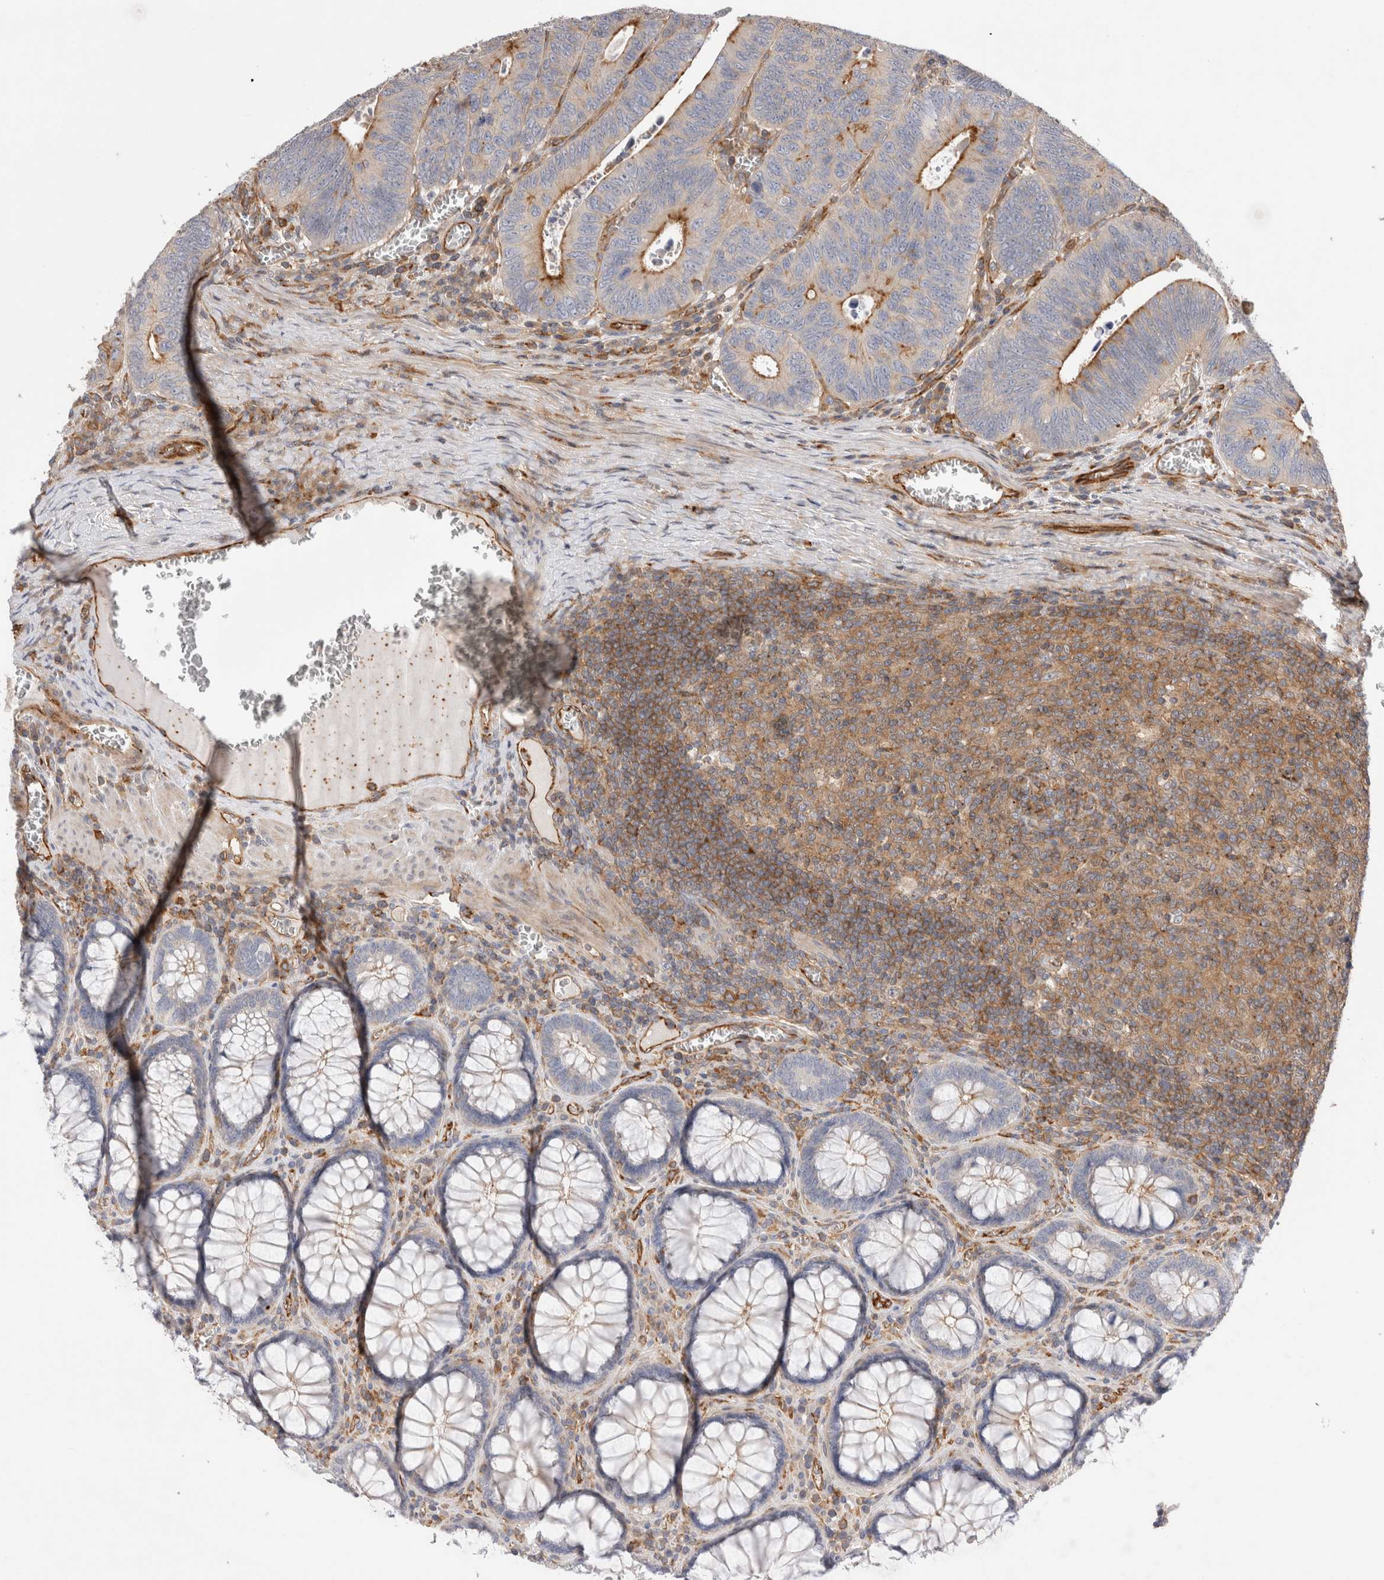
{"staining": {"intensity": "moderate", "quantity": "<25%", "location": "cytoplasmic/membranous"}, "tissue": "colorectal cancer", "cell_type": "Tumor cells", "image_type": "cancer", "snomed": [{"axis": "morphology", "description": "Inflammation, NOS"}, {"axis": "morphology", "description": "Adenocarcinoma, NOS"}, {"axis": "topography", "description": "Colon"}], "caption": "DAB (3,3'-diaminobenzidine) immunohistochemical staining of colorectal cancer (adenocarcinoma) exhibits moderate cytoplasmic/membranous protein expression in about <25% of tumor cells.", "gene": "BNIP2", "patient": {"sex": "male", "age": 72}}